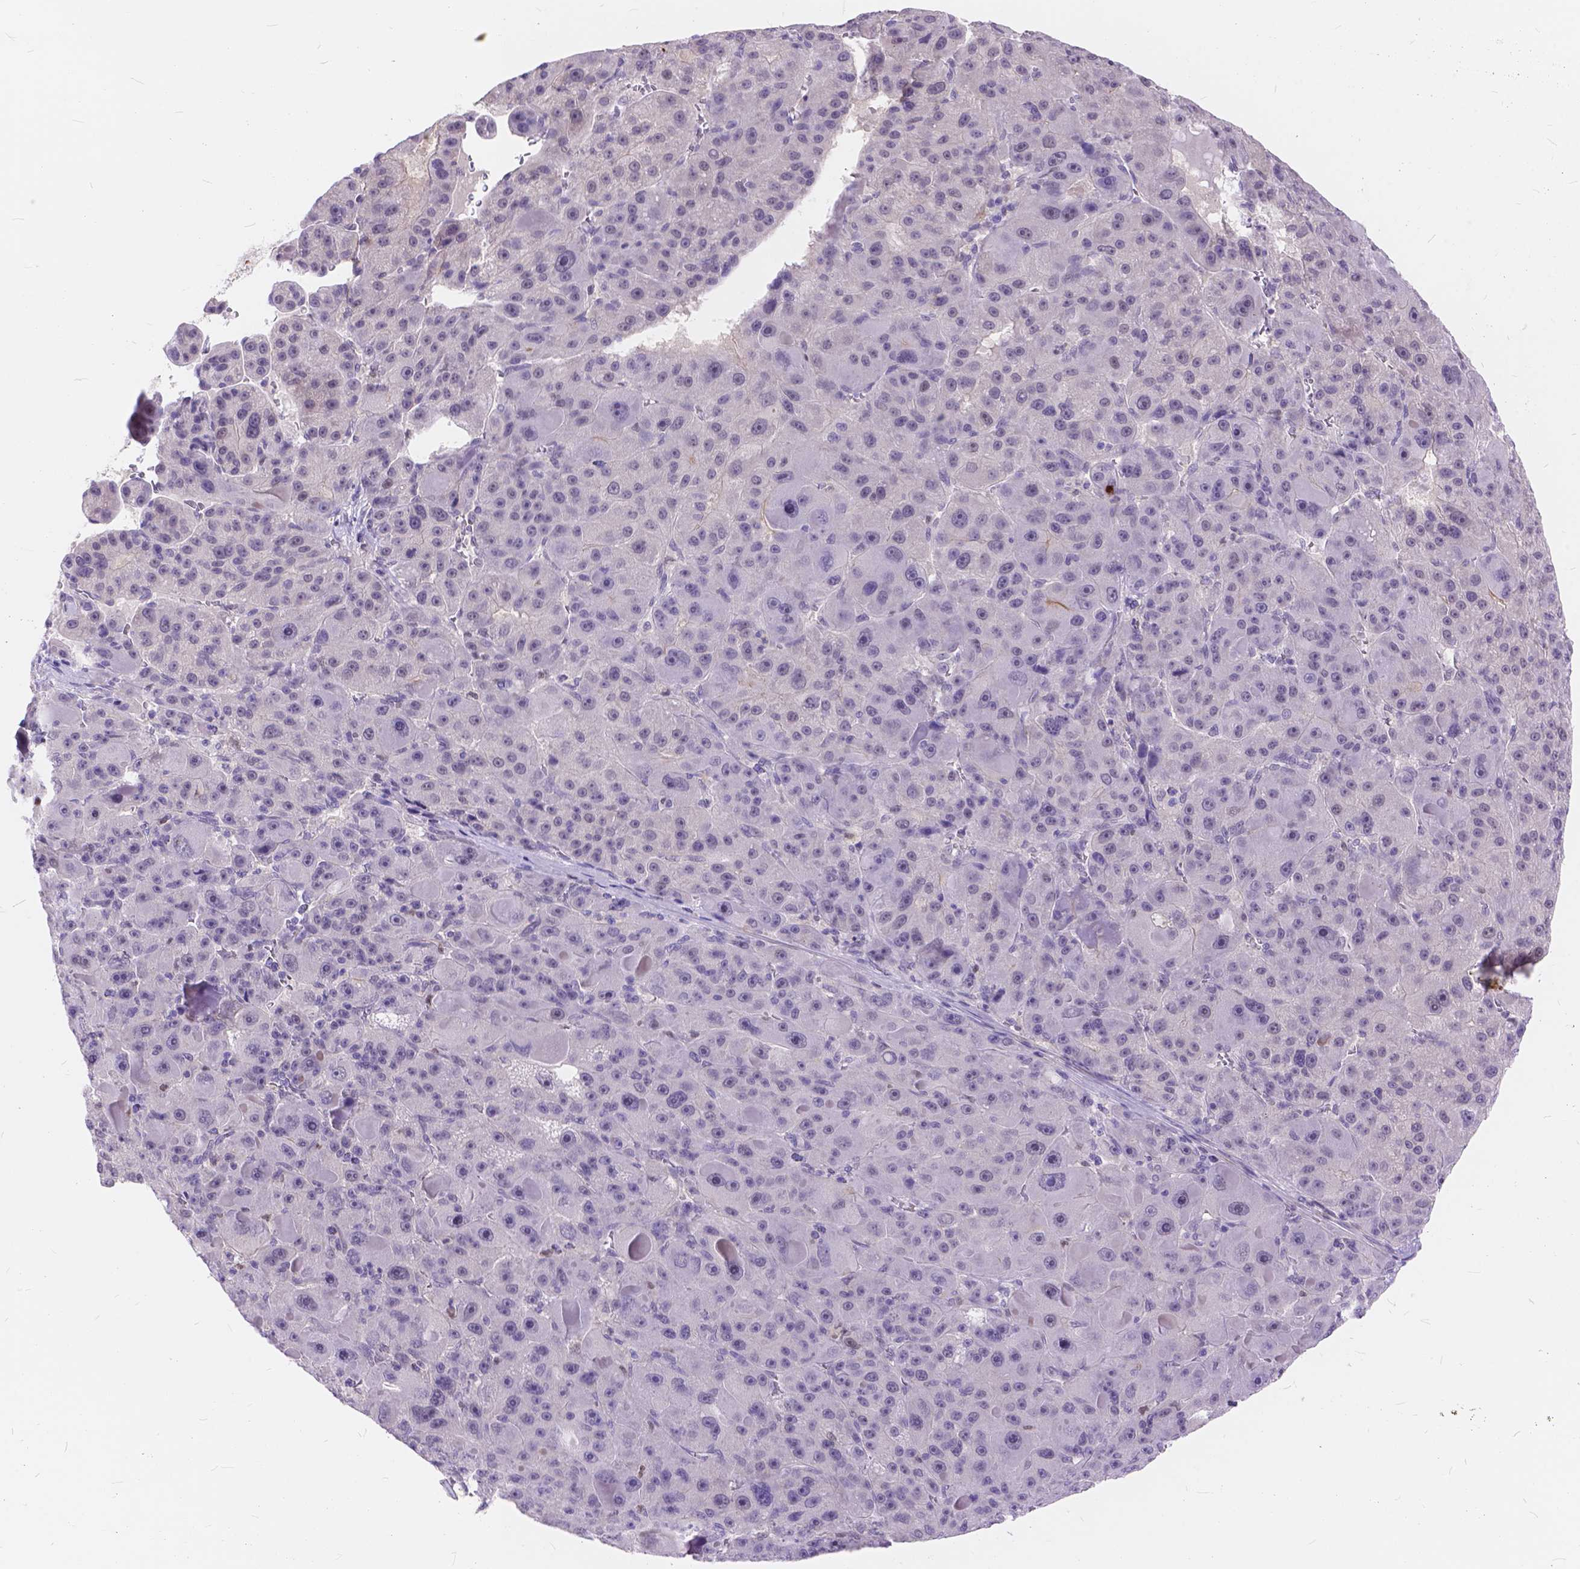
{"staining": {"intensity": "negative", "quantity": "none", "location": "none"}, "tissue": "liver cancer", "cell_type": "Tumor cells", "image_type": "cancer", "snomed": [{"axis": "morphology", "description": "Carcinoma, Hepatocellular, NOS"}, {"axis": "topography", "description": "Liver"}], "caption": "A high-resolution photomicrograph shows immunohistochemistry (IHC) staining of liver cancer (hepatocellular carcinoma), which reveals no significant expression in tumor cells.", "gene": "MAN2C1", "patient": {"sex": "male", "age": 76}}